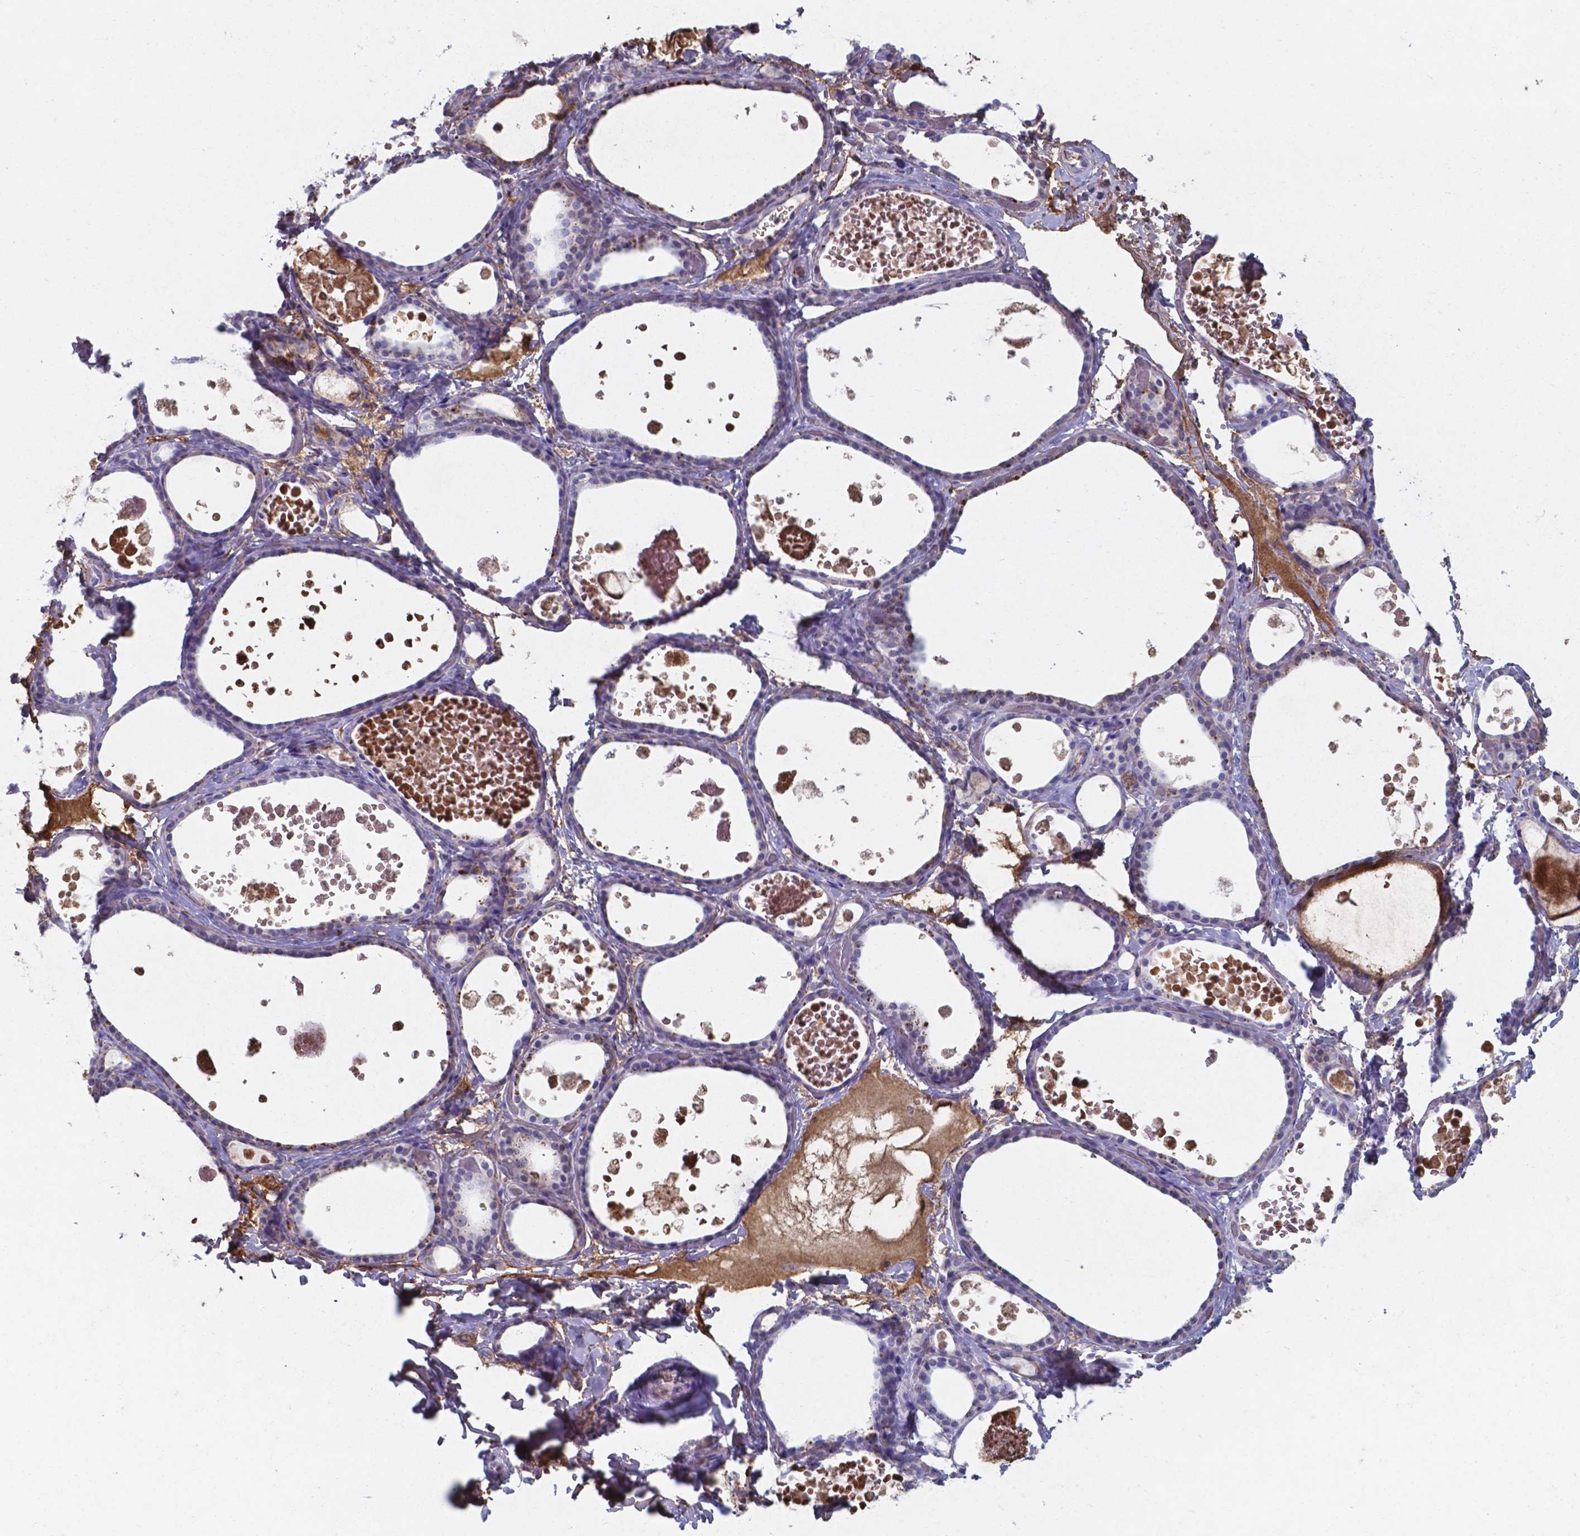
{"staining": {"intensity": "negative", "quantity": "none", "location": "none"}, "tissue": "thyroid gland", "cell_type": "Glandular cells", "image_type": "normal", "snomed": [{"axis": "morphology", "description": "Normal tissue, NOS"}, {"axis": "topography", "description": "Thyroid gland"}], "caption": "Glandular cells are negative for protein expression in unremarkable human thyroid gland. Brightfield microscopy of immunohistochemistry (IHC) stained with DAB (3,3'-diaminobenzidine) (brown) and hematoxylin (blue), captured at high magnification.", "gene": "SERPINA1", "patient": {"sex": "female", "age": 56}}